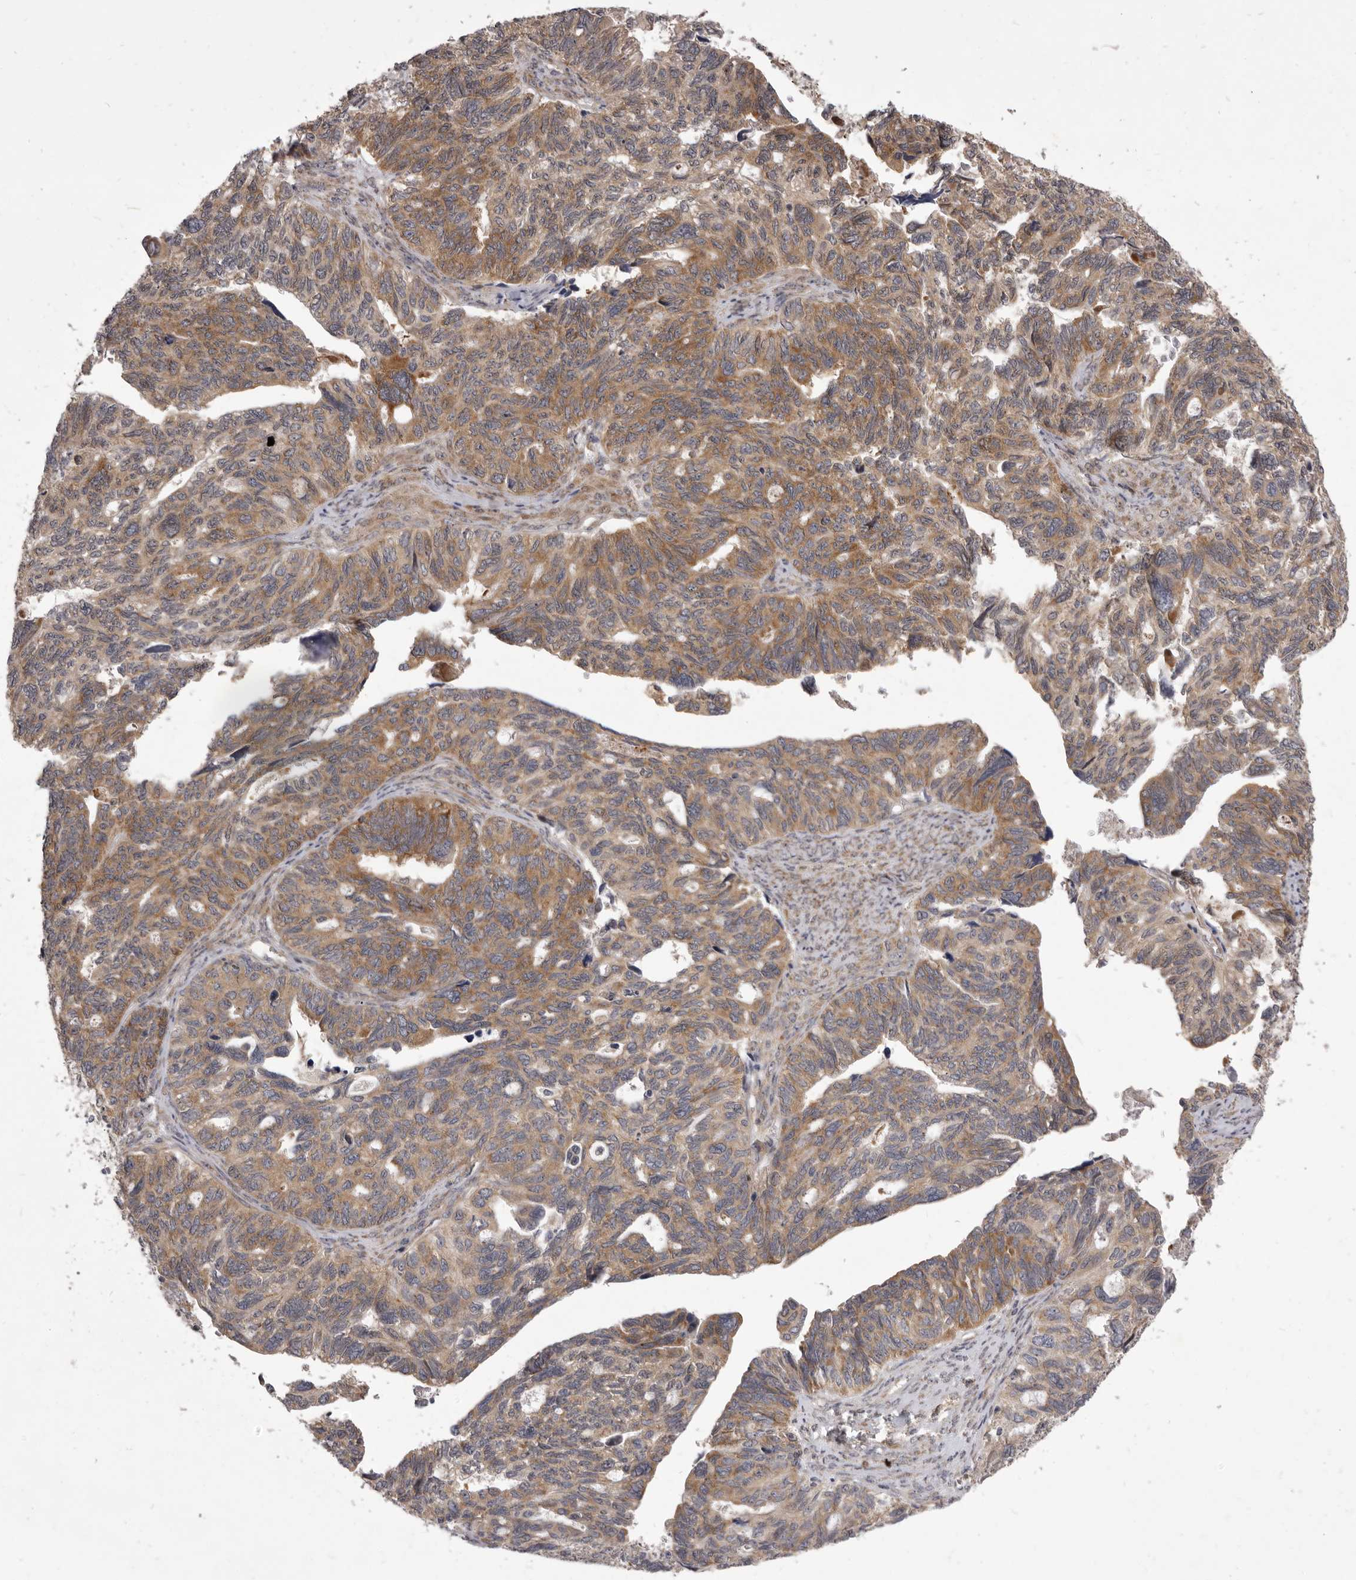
{"staining": {"intensity": "moderate", "quantity": ">75%", "location": "cytoplasmic/membranous"}, "tissue": "ovarian cancer", "cell_type": "Tumor cells", "image_type": "cancer", "snomed": [{"axis": "morphology", "description": "Cystadenocarcinoma, serous, NOS"}, {"axis": "topography", "description": "Ovary"}], "caption": "A brown stain labels moderate cytoplasmic/membranous expression of a protein in ovarian cancer (serous cystadenocarcinoma) tumor cells. (brown staining indicates protein expression, while blue staining denotes nuclei).", "gene": "TBC1D8B", "patient": {"sex": "female", "age": 79}}